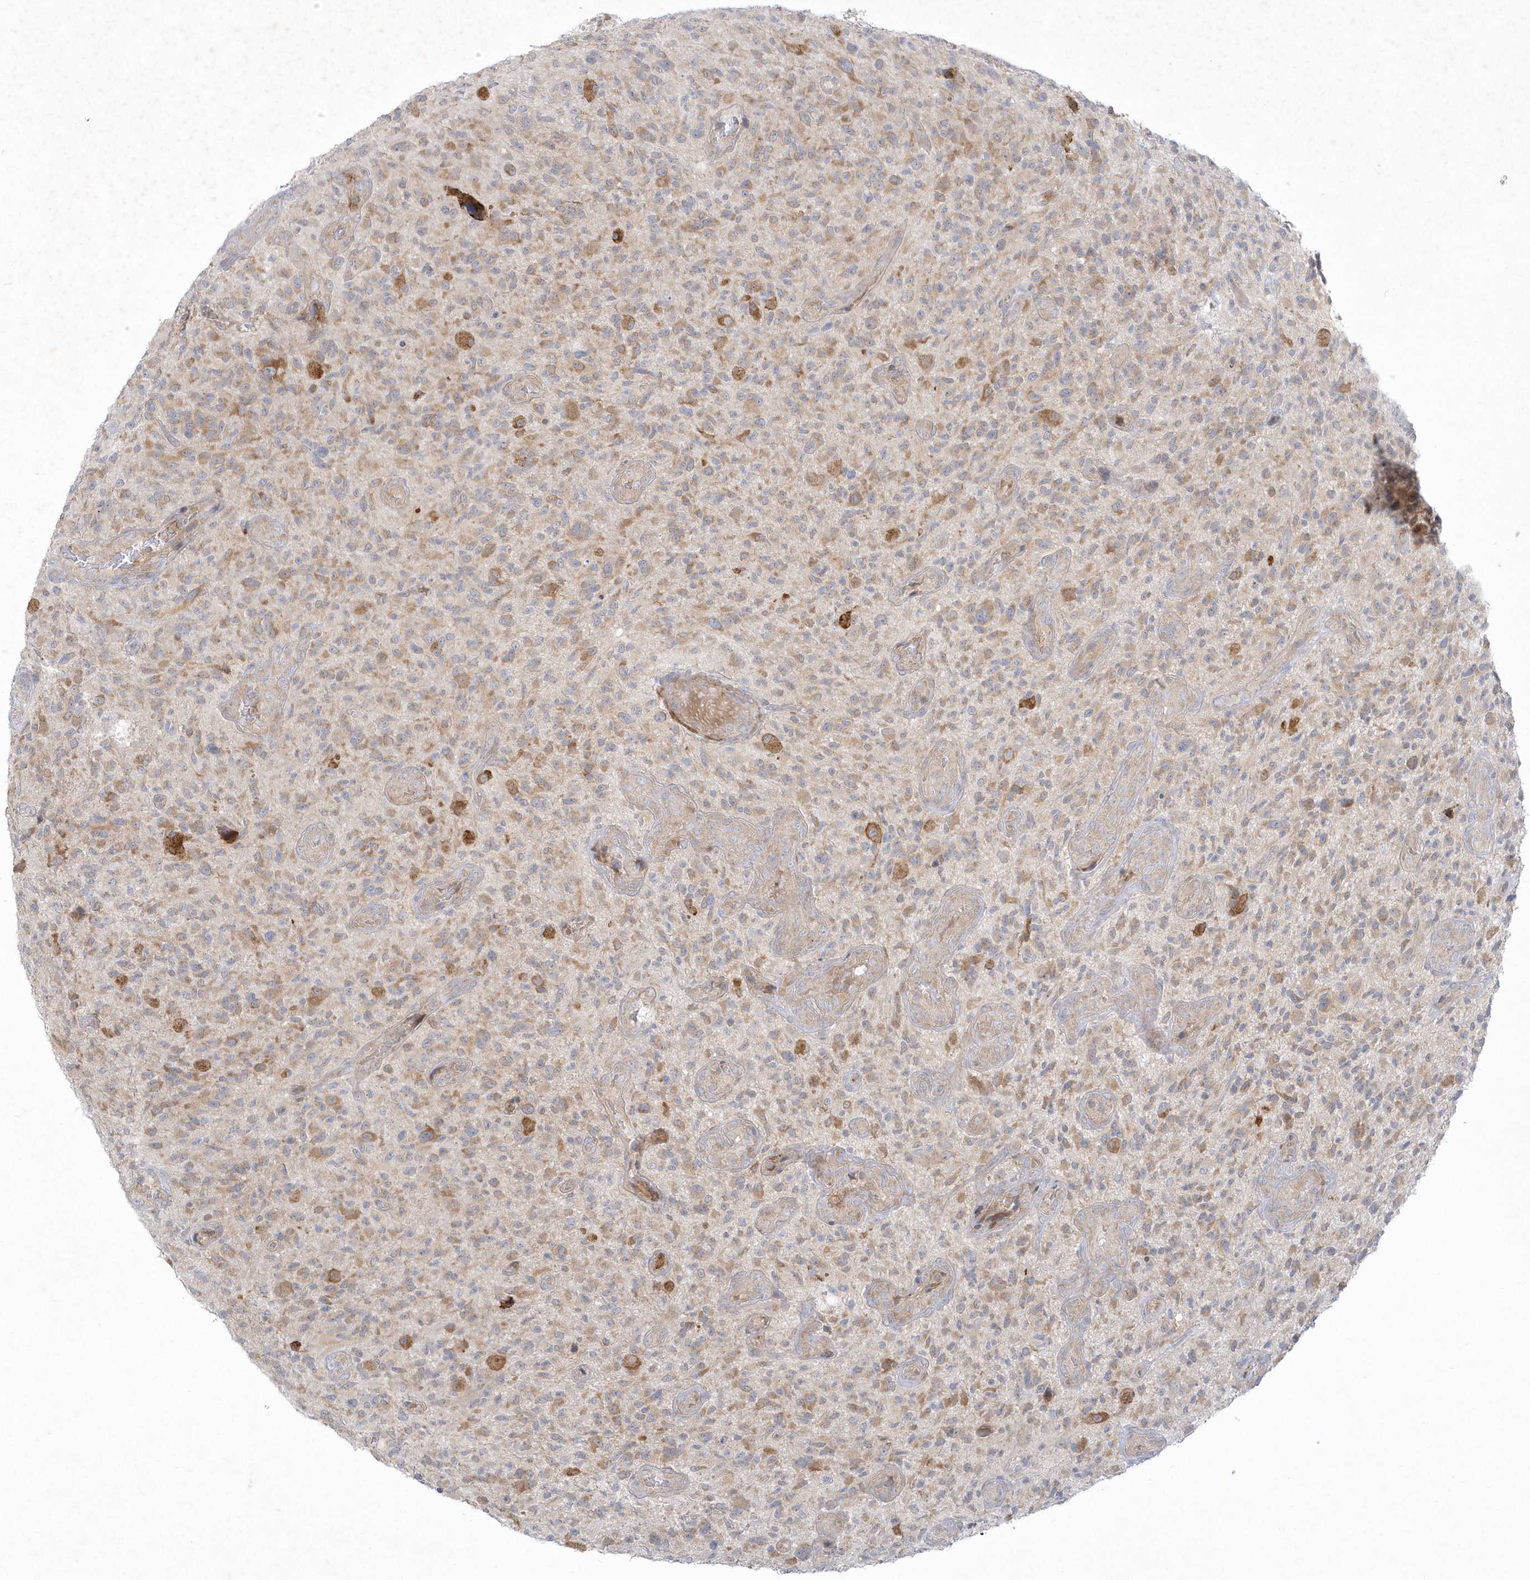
{"staining": {"intensity": "weak", "quantity": ">75%", "location": "cytoplasmic/membranous"}, "tissue": "glioma", "cell_type": "Tumor cells", "image_type": "cancer", "snomed": [{"axis": "morphology", "description": "Glioma, malignant, High grade"}, {"axis": "topography", "description": "Brain"}], "caption": "Immunohistochemistry (IHC) micrograph of human glioma stained for a protein (brown), which demonstrates low levels of weak cytoplasmic/membranous expression in about >75% of tumor cells.", "gene": "LARS1", "patient": {"sex": "male", "age": 47}}